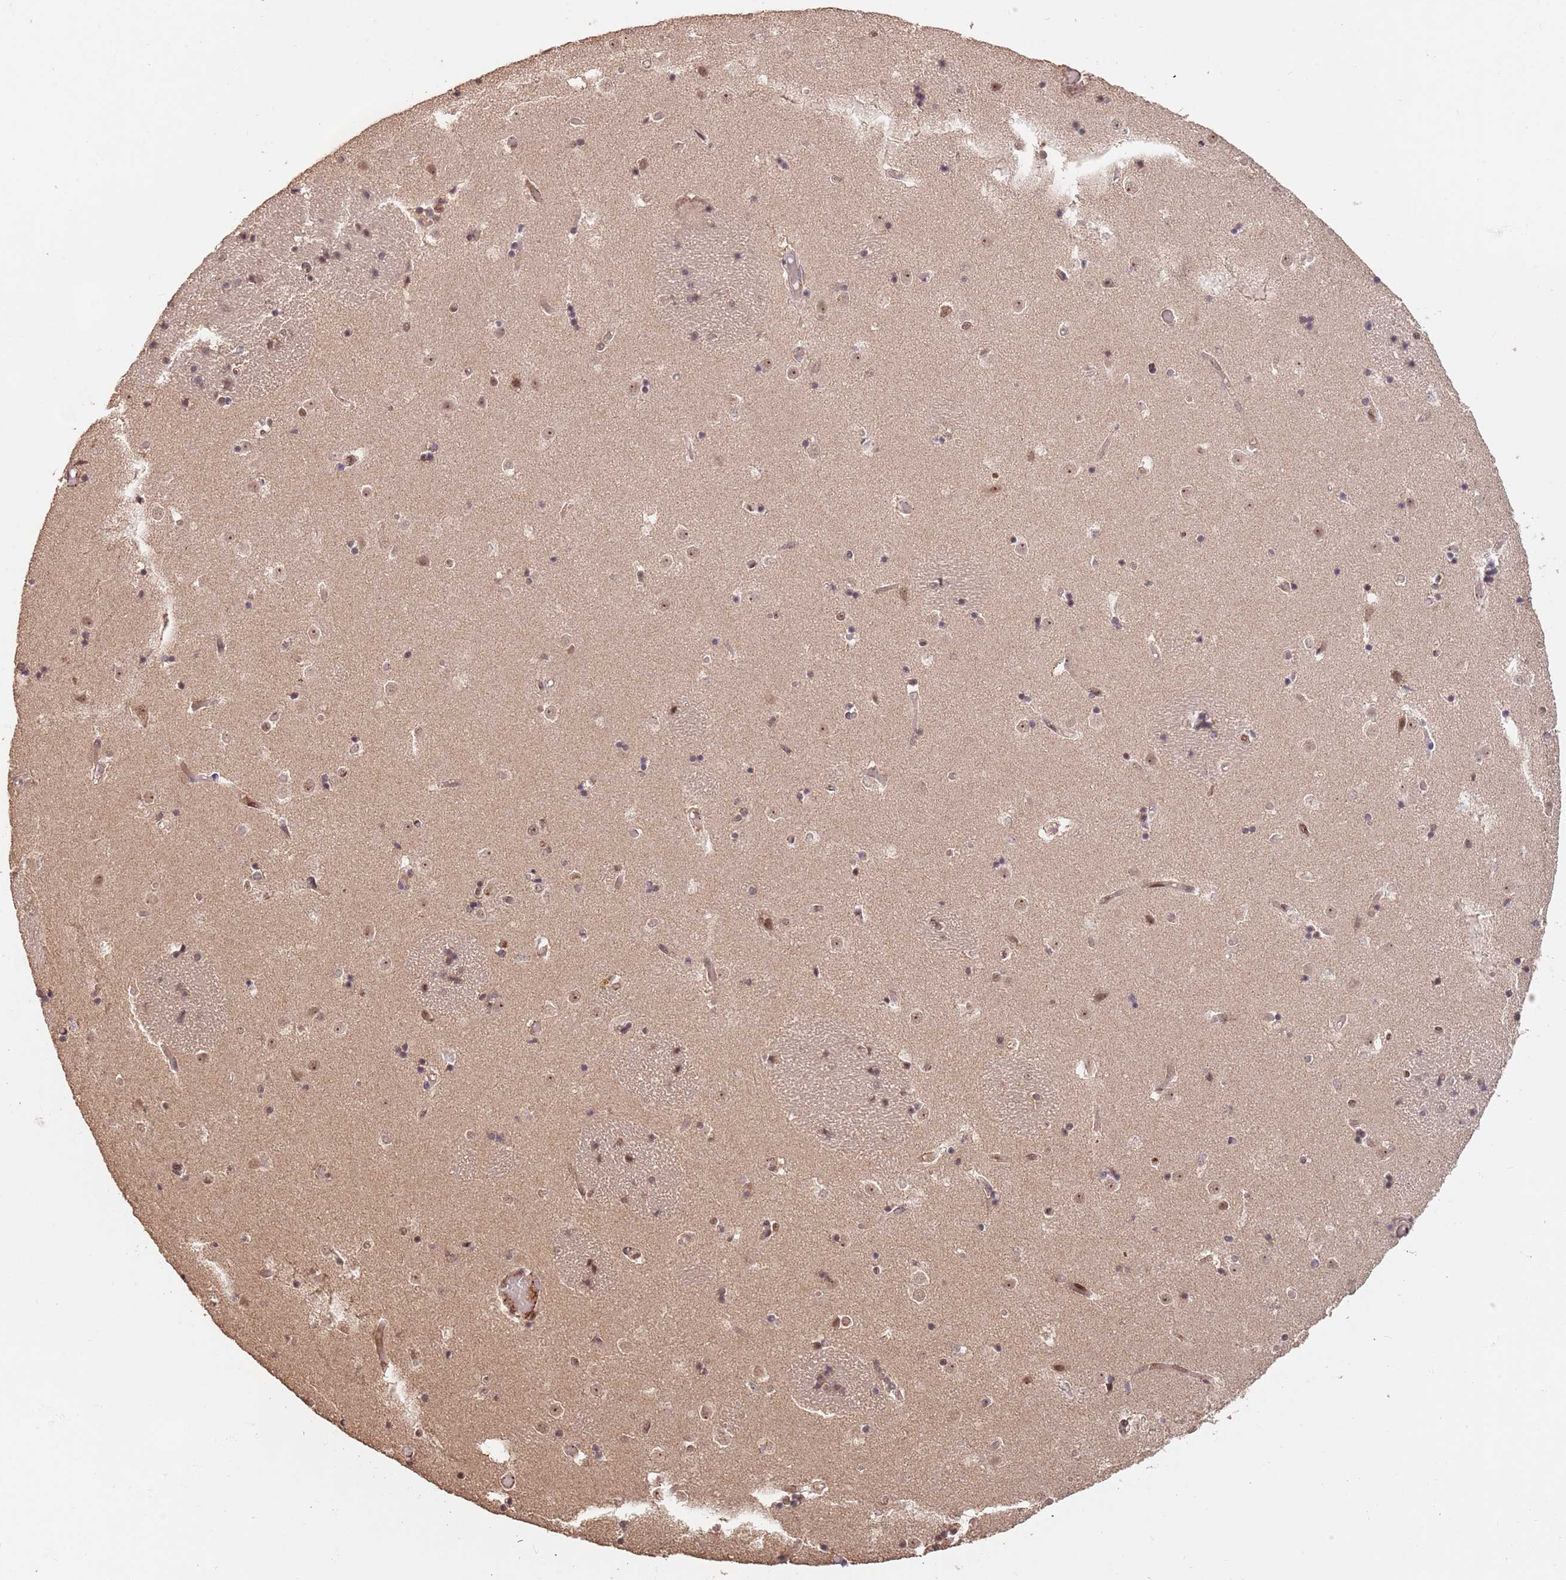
{"staining": {"intensity": "moderate", "quantity": "25%-75%", "location": "nuclear"}, "tissue": "caudate", "cell_type": "Glial cells", "image_type": "normal", "snomed": [{"axis": "morphology", "description": "Normal tissue, NOS"}, {"axis": "topography", "description": "Lateral ventricle wall"}], "caption": "IHC micrograph of benign caudate: caudate stained using immunohistochemistry demonstrates medium levels of moderate protein expression localized specifically in the nuclear of glial cells, appearing as a nuclear brown color.", "gene": "RFXANK", "patient": {"sex": "female", "age": 52}}